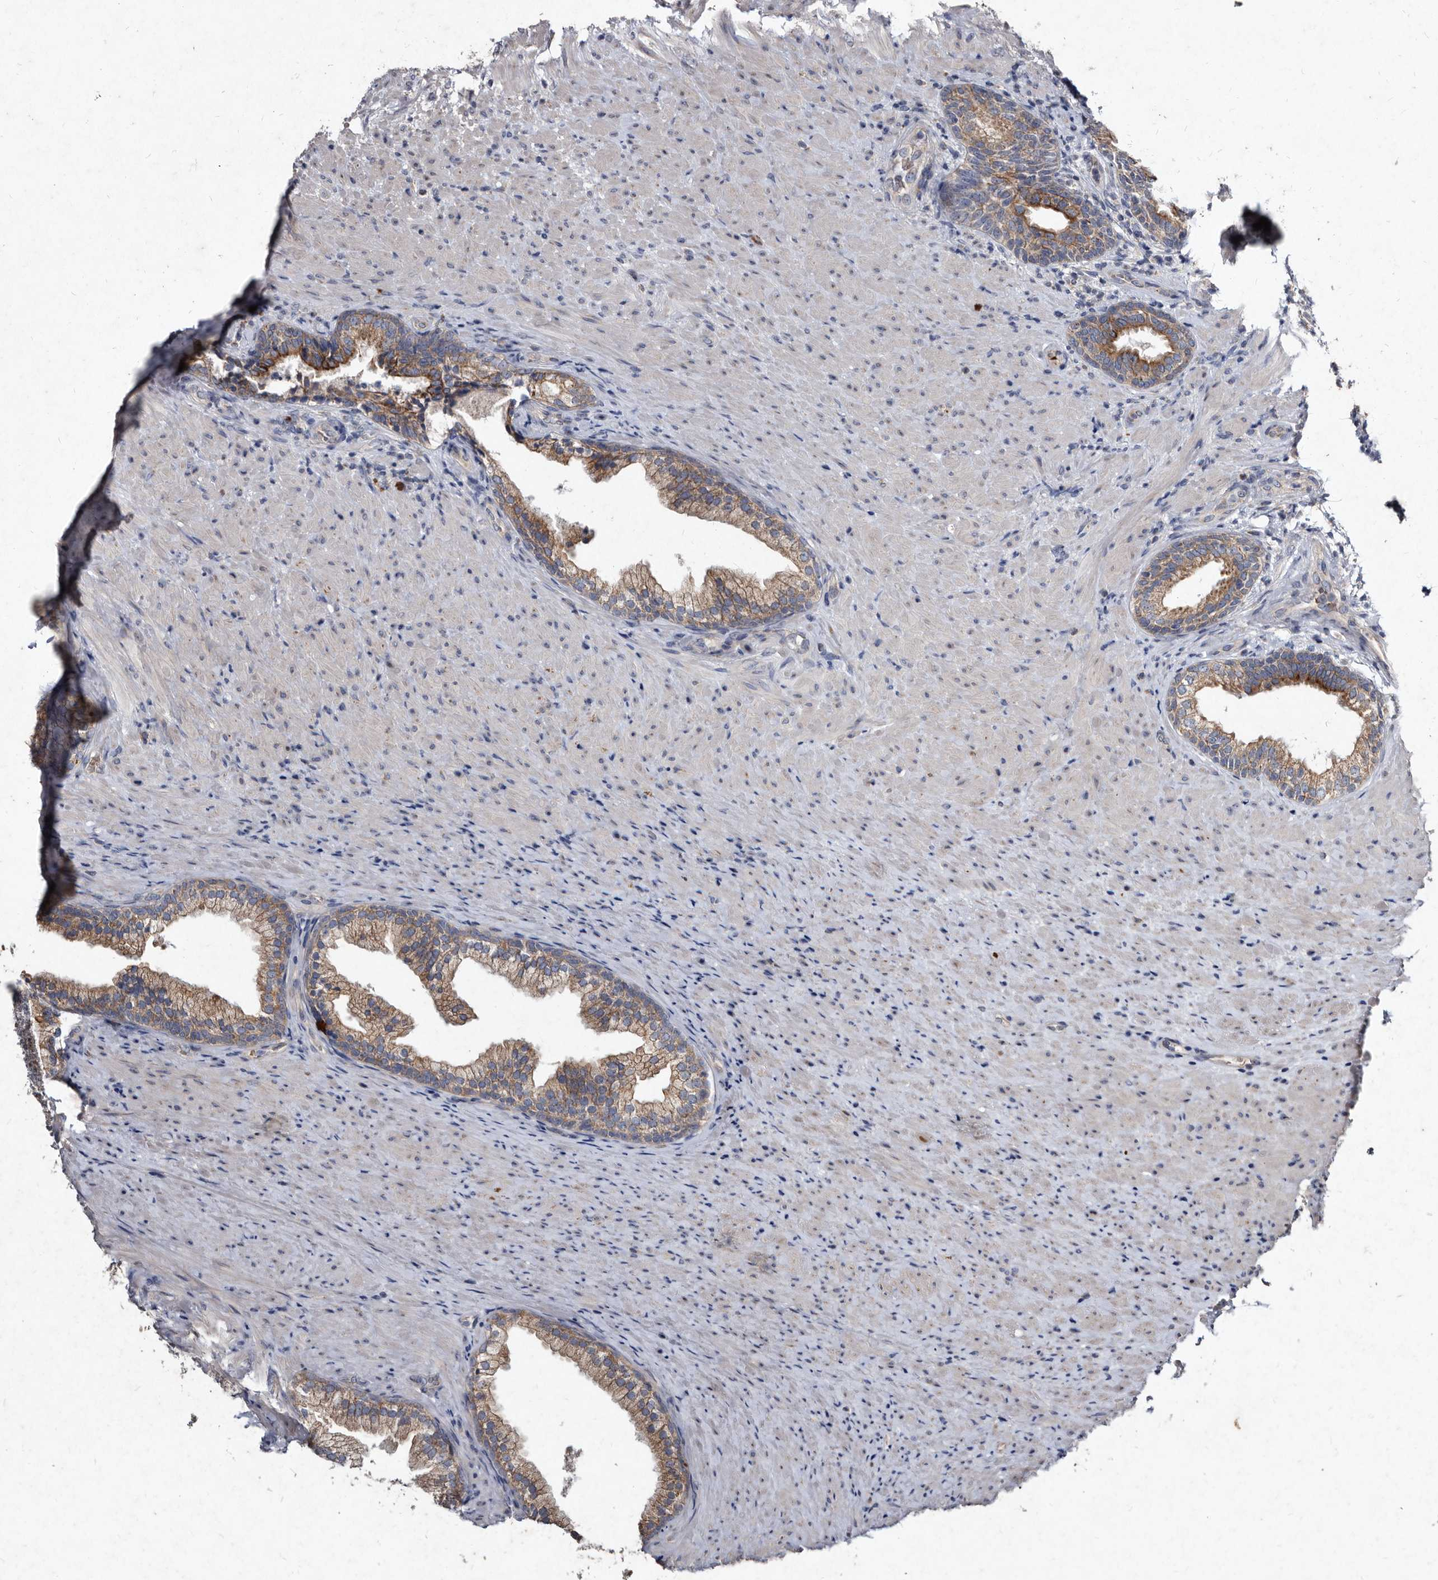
{"staining": {"intensity": "moderate", "quantity": "25%-75%", "location": "cytoplasmic/membranous"}, "tissue": "prostate", "cell_type": "Glandular cells", "image_type": "normal", "snomed": [{"axis": "morphology", "description": "Normal tissue, NOS"}, {"axis": "topography", "description": "Prostate"}], "caption": "Benign prostate shows moderate cytoplasmic/membranous expression in approximately 25%-75% of glandular cells, visualized by immunohistochemistry. (IHC, brightfield microscopy, high magnification).", "gene": "YPEL1", "patient": {"sex": "male", "age": 76}}